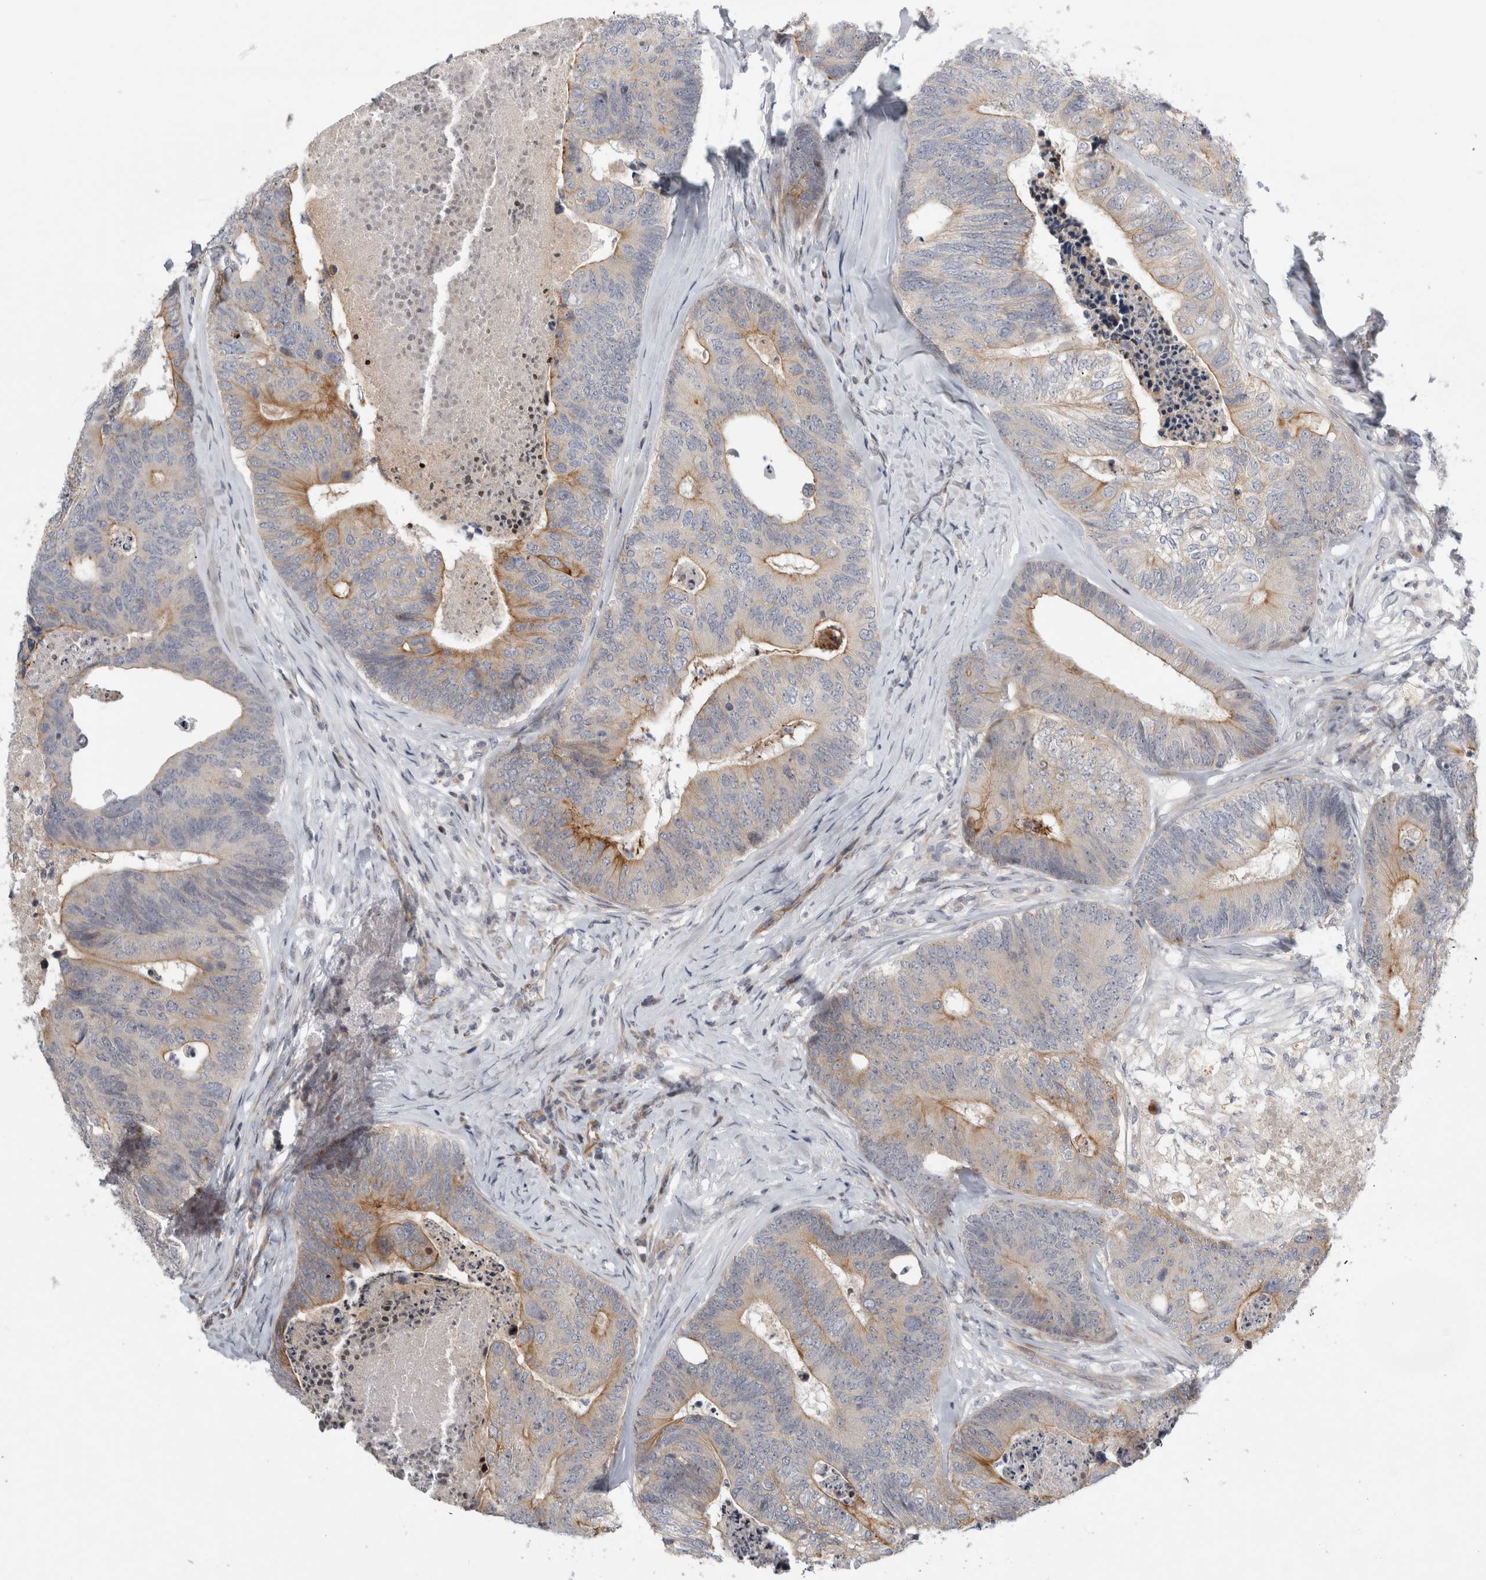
{"staining": {"intensity": "moderate", "quantity": "25%-75%", "location": "cytoplasmic/membranous"}, "tissue": "colorectal cancer", "cell_type": "Tumor cells", "image_type": "cancer", "snomed": [{"axis": "morphology", "description": "Adenocarcinoma, NOS"}, {"axis": "topography", "description": "Colon"}], "caption": "Colorectal cancer was stained to show a protein in brown. There is medium levels of moderate cytoplasmic/membranous expression in approximately 25%-75% of tumor cells. The protein of interest is stained brown, and the nuclei are stained in blue (DAB (3,3'-diaminobenzidine) IHC with brightfield microscopy, high magnification).", "gene": "UTP25", "patient": {"sex": "female", "age": 67}}